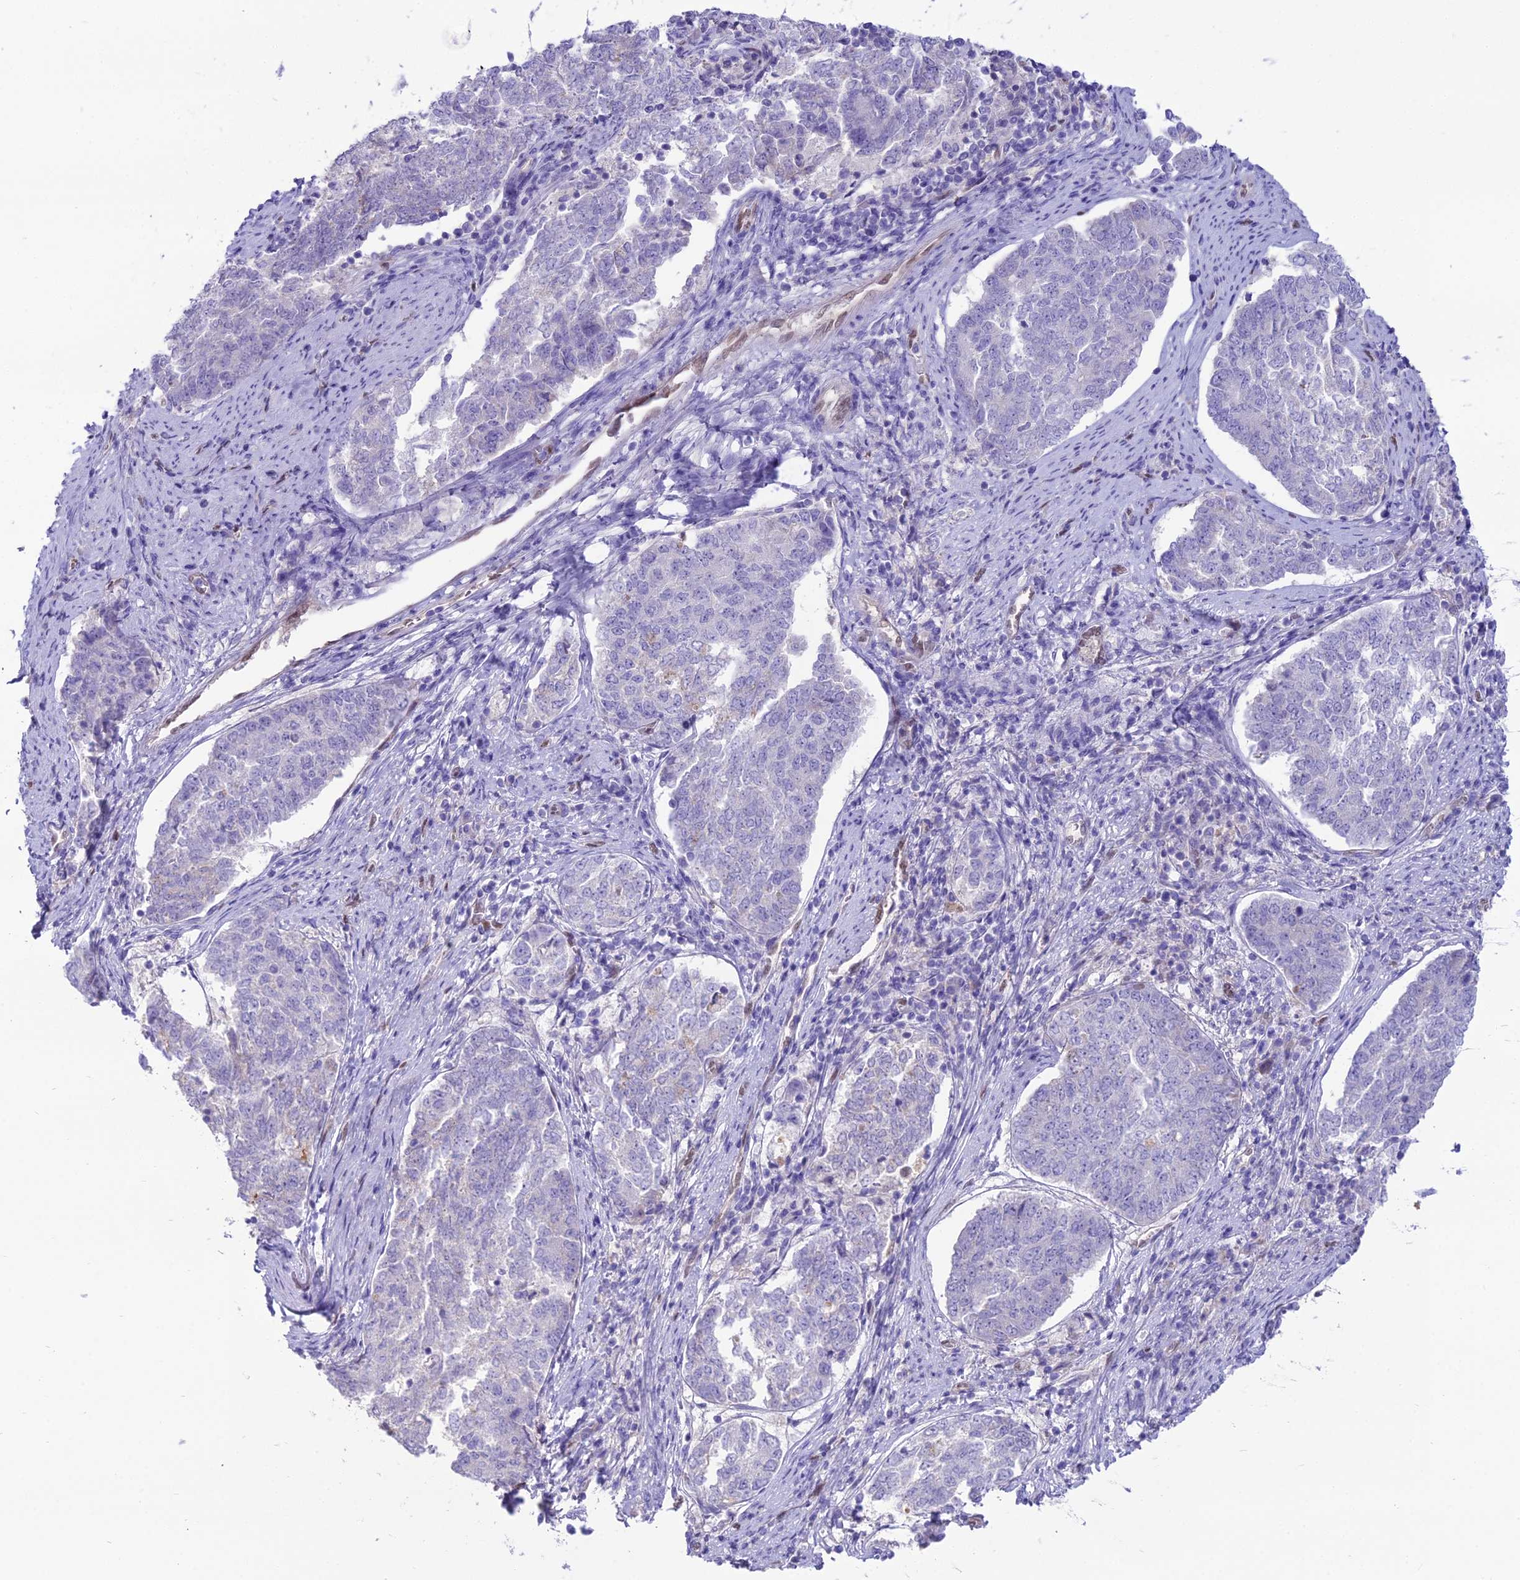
{"staining": {"intensity": "negative", "quantity": "none", "location": "none"}, "tissue": "endometrial cancer", "cell_type": "Tumor cells", "image_type": "cancer", "snomed": [{"axis": "morphology", "description": "Adenocarcinoma, NOS"}, {"axis": "topography", "description": "Endometrium"}], "caption": "Tumor cells show no significant staining in endometrial adenocarcinoma.", "gene": "NOVA2", "patient": {"sex": "female", "age": 80}}